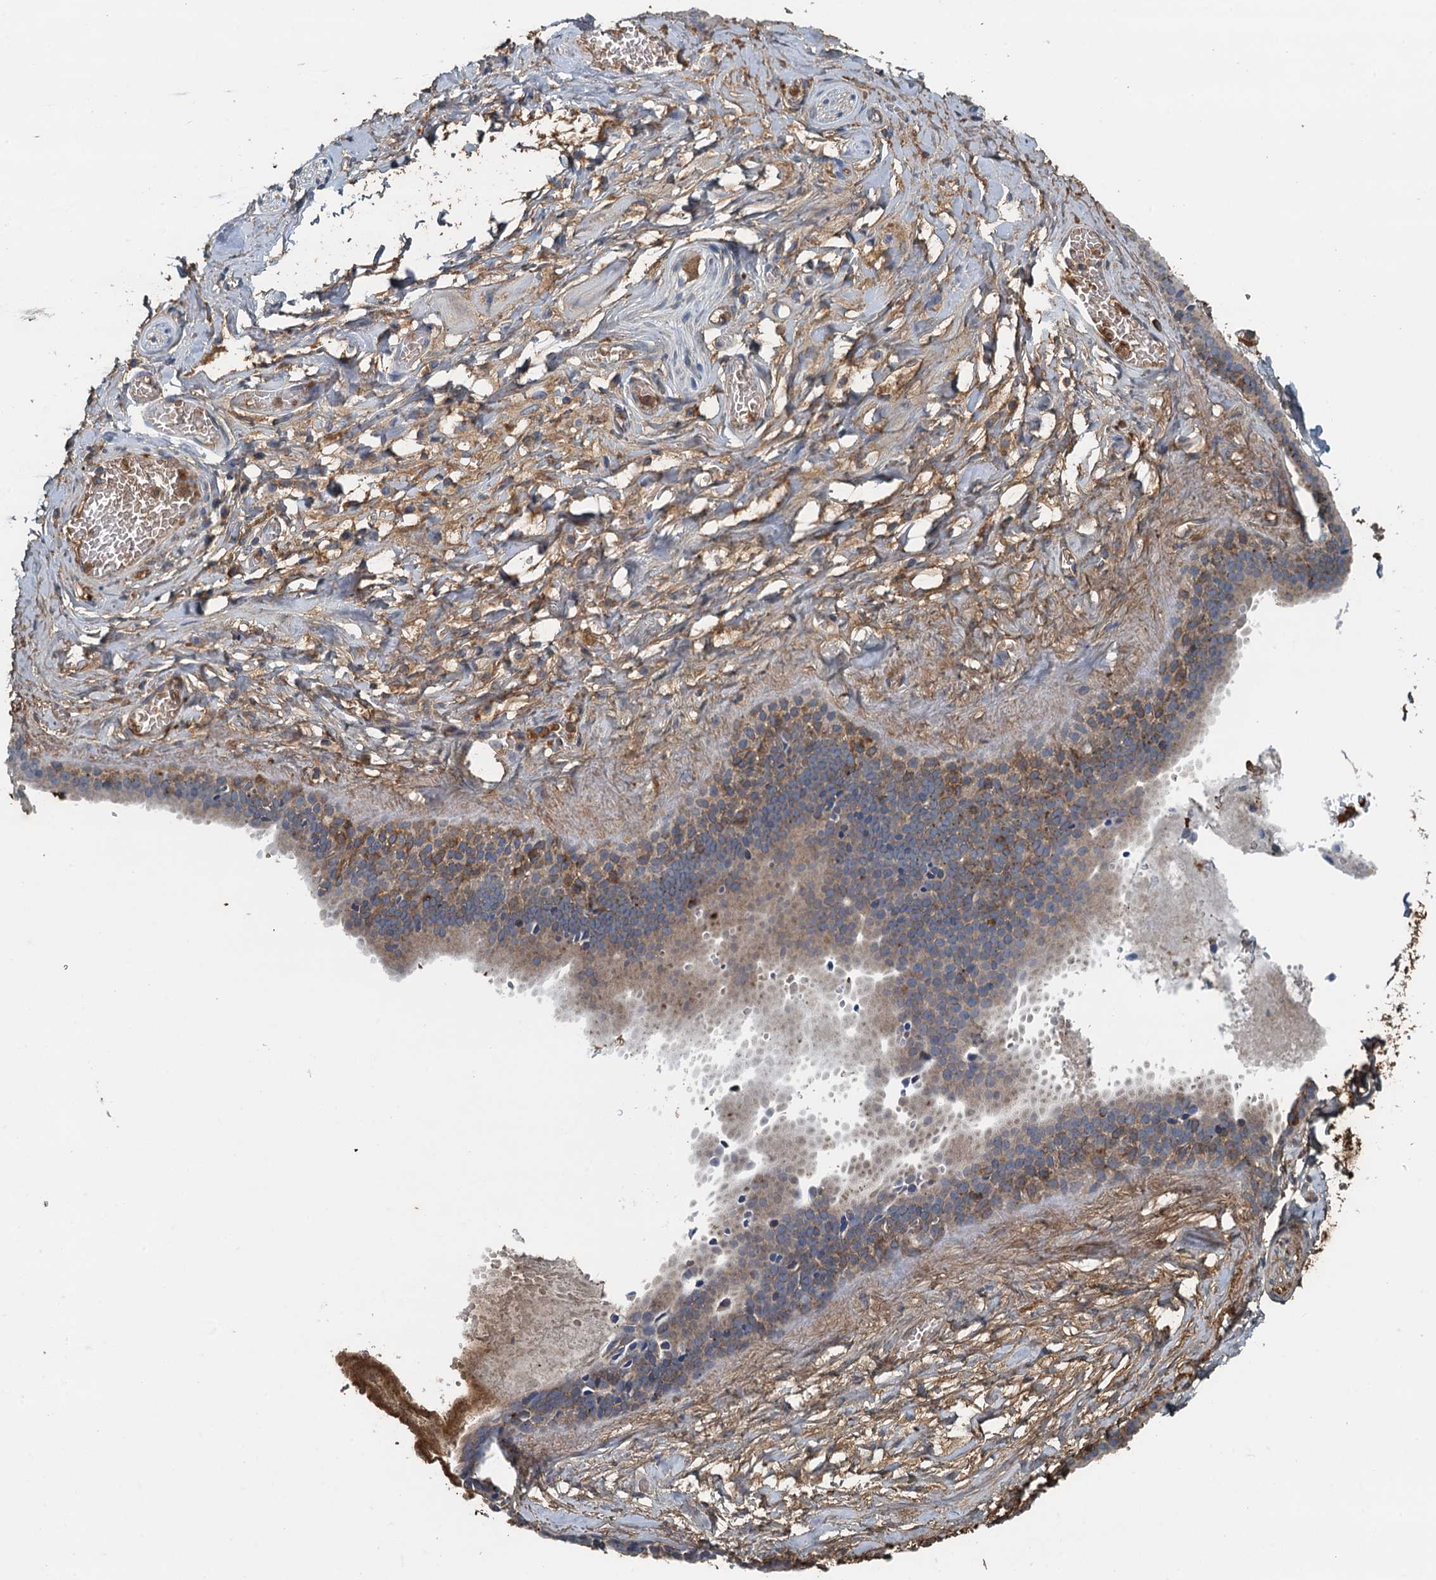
{"staining": {"intensity": "moderate", "quantity": "25%-75%", "location": "cytoplasmic/membranous"}, "tissue": "adipose tissue", "cell_type": "Adipocytes", "image_type": "normal", "snomed": [{"axis": "morphology", "description": "Normal tissue, NOS"}, {"axis": "topography", "description": "Salivary gland"}, {"axis": "topography", "description": "Peripheral nerve tissue"}], "caption": "High-magnification brightfield microscopy of unremarkable adipose tissue stained with DAB (brown) and counterstained with hematoxylin (blue). adipocytes exhibit moderate cytoplasmic/membranous staining is seen in approximately25%-75% of cells. The staining was performed using DAB (3,3'-diaminobenzidine) to visualize the protein expression in brown, while the nuclei were stained in blue with hematoxylin (Magnification: 20x).", "gene": "LSM14B", "patient": {"sex": "male", "age": 62}}